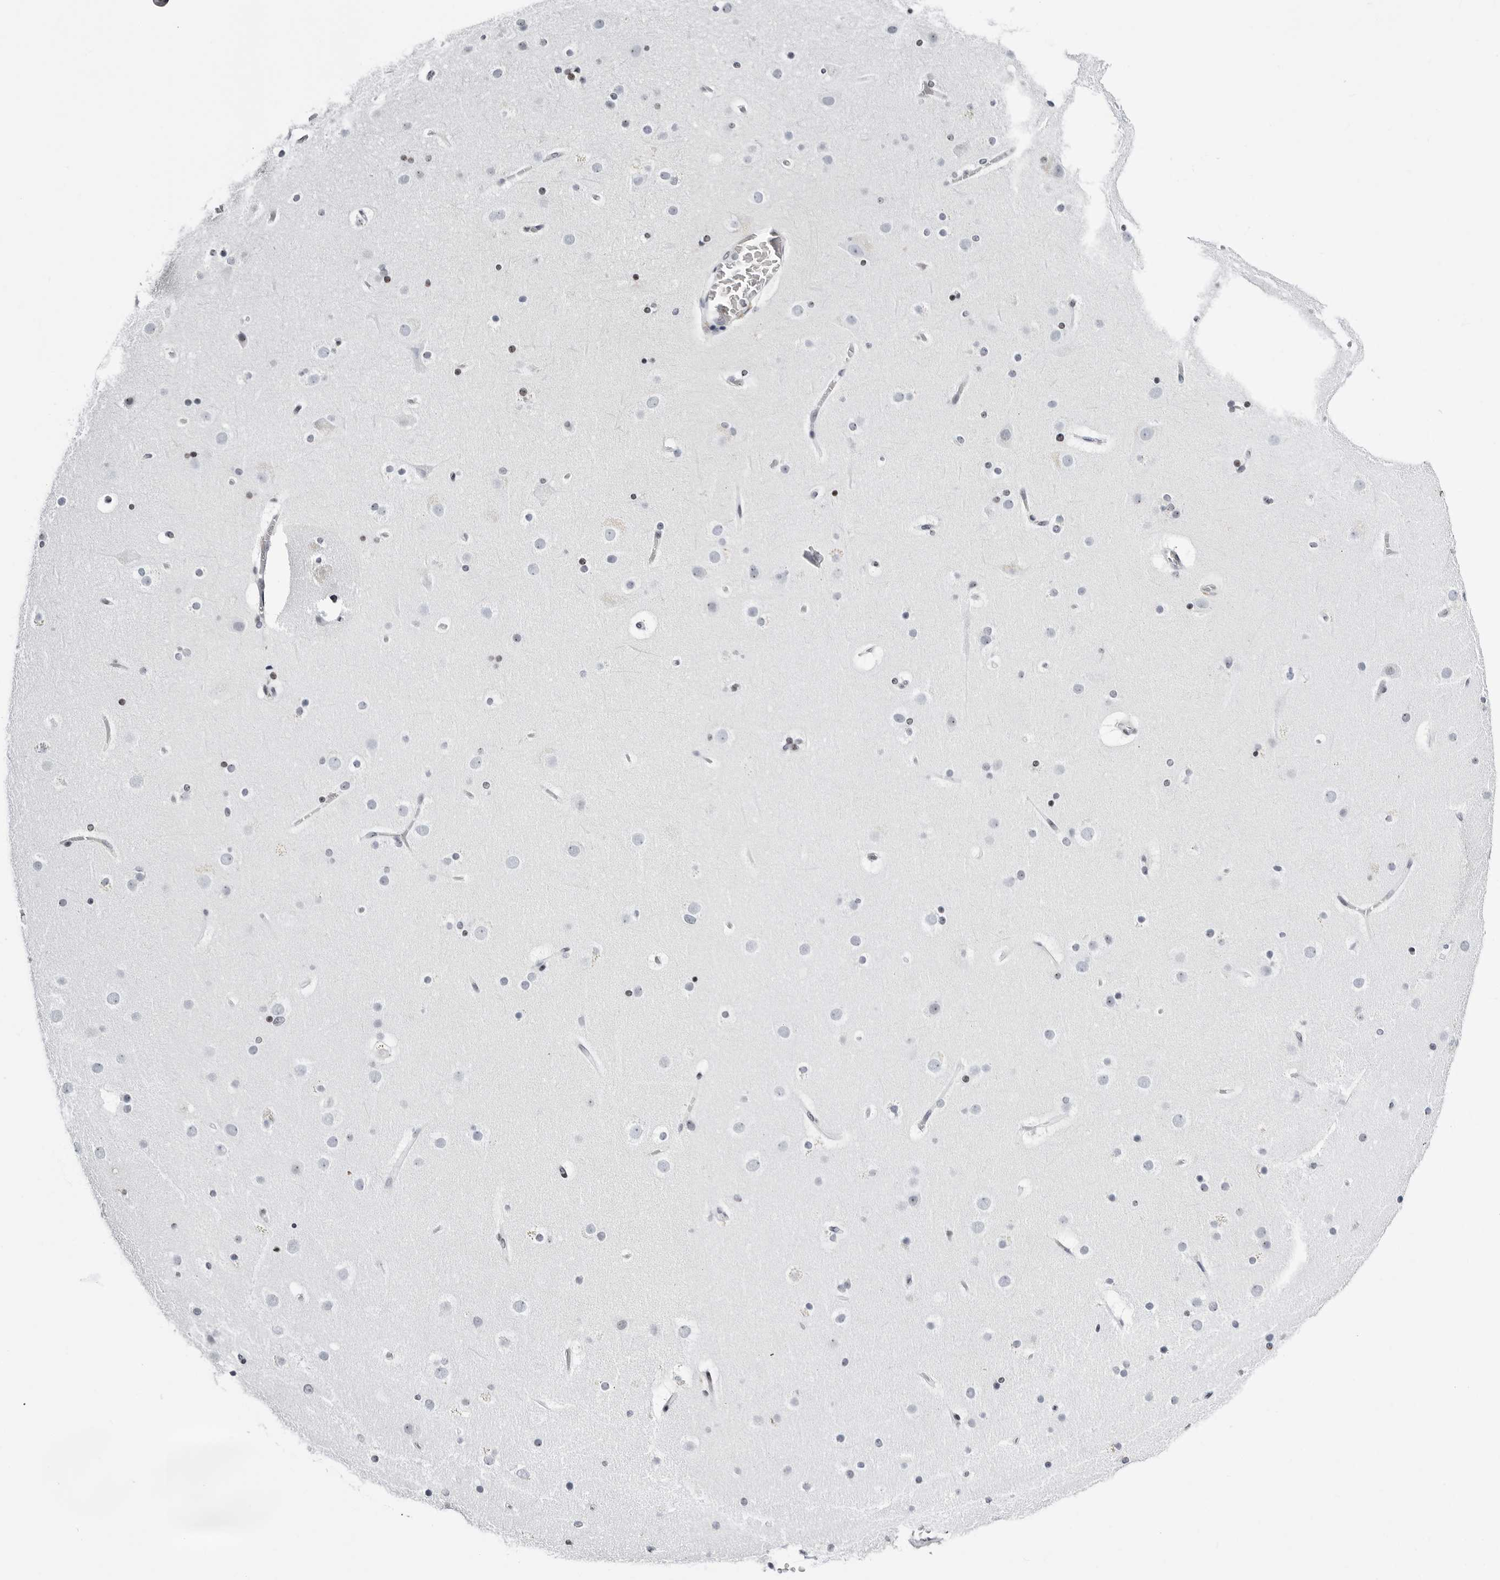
{"staining": {"intensity": "weak", "quantity": "25%-75%", "location": "nuclear"}, "tissue": "cerebral cortex", "cell_type": "Endothelial cells", "image_type": "normal", "snomed": [{"axis": "morphology", "description": "Normal tissue, NOS"}, {"axis": "topography", "description": "Cerebral cortex"}], "caption": "Immunohistochemical staining of unremarkable cerebral cortex shows weak nuclear protein expression in approximately 25%-75% of endothelial cells.", "gene": "VEZF1", "patient": {"sex": "male", "age": 57}}